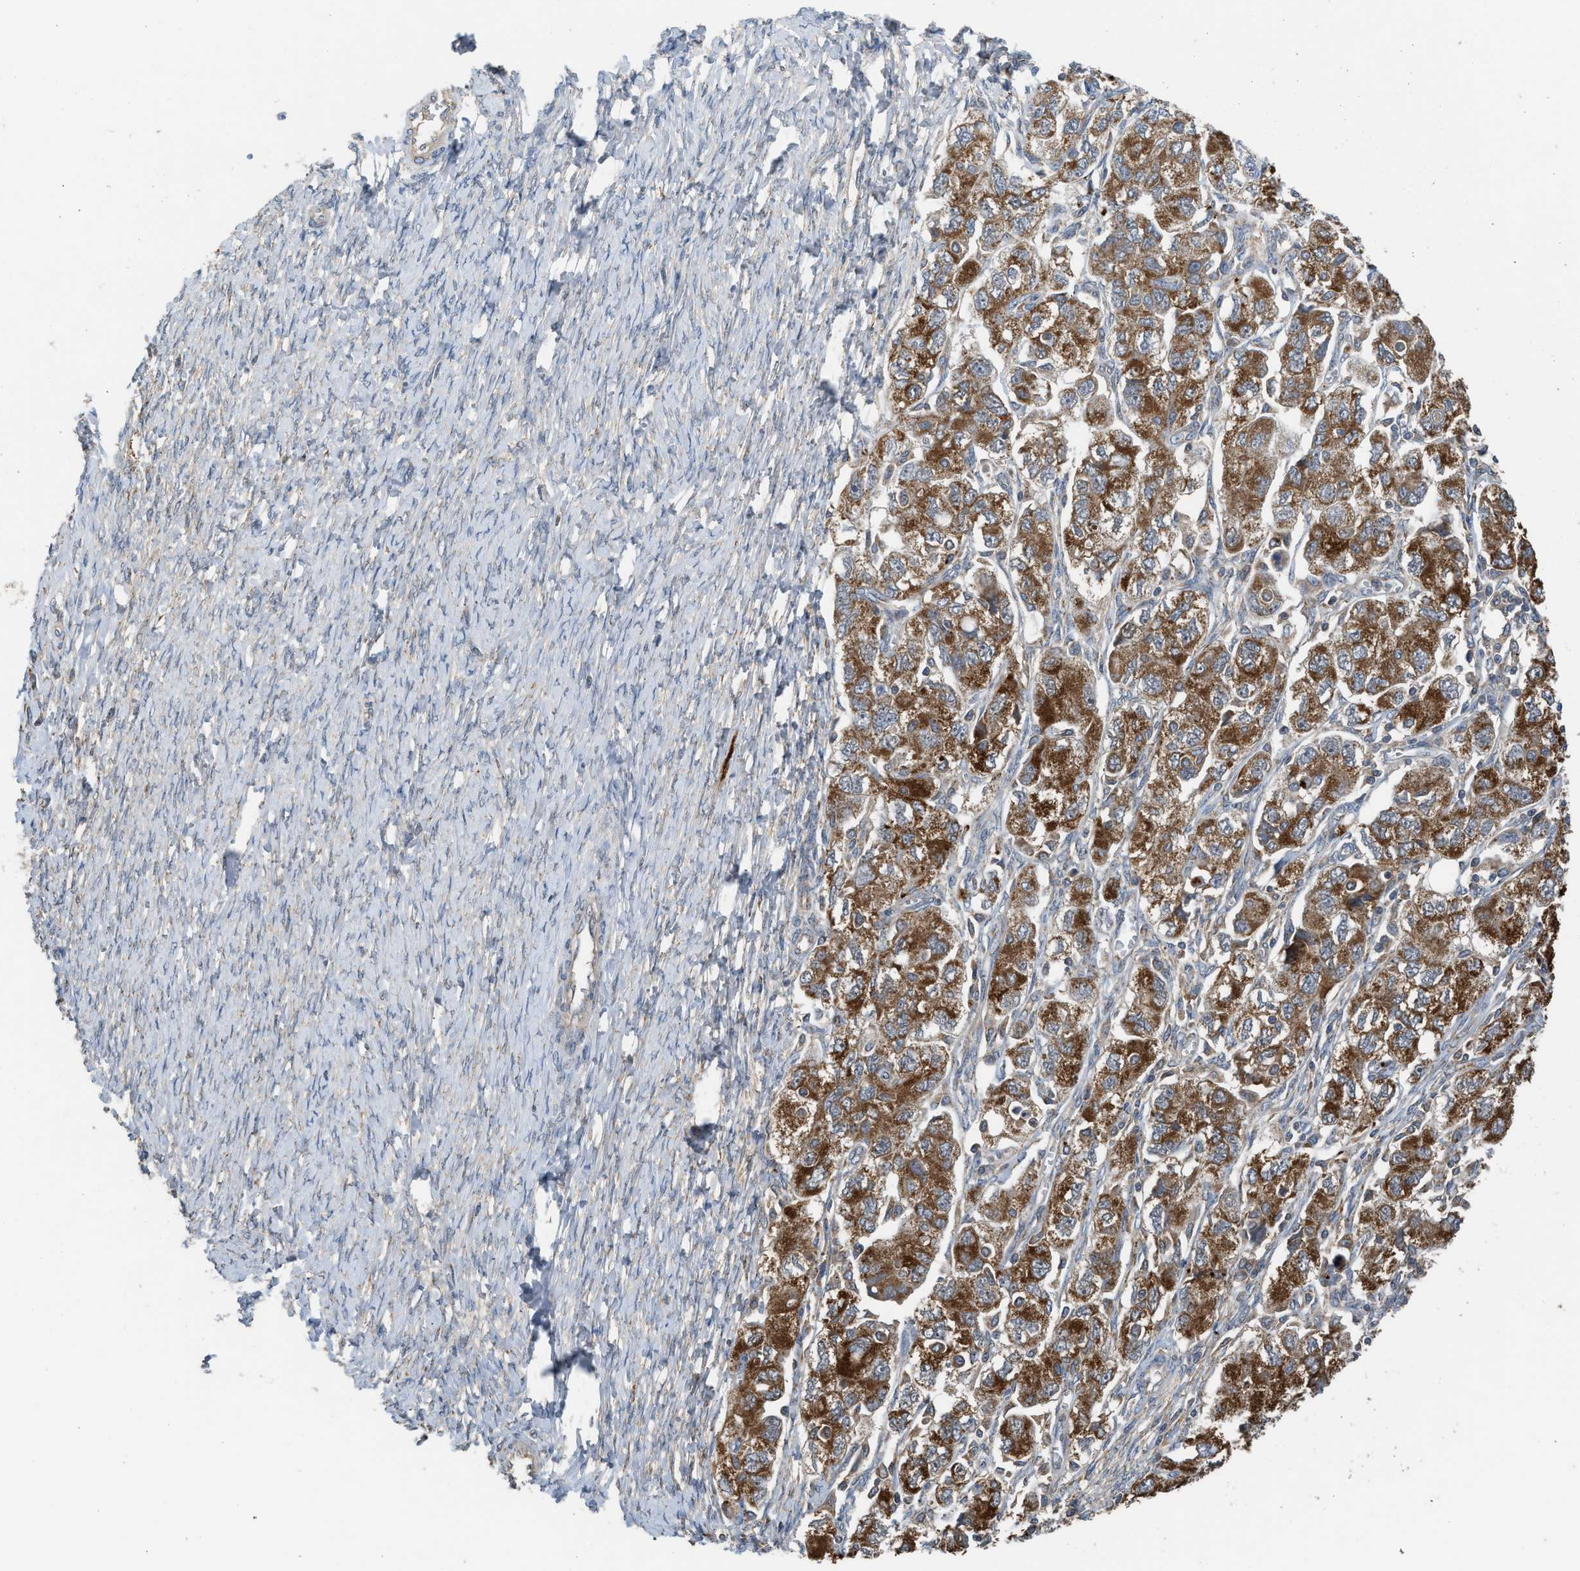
{"staining": {"intensity": "strong", "quantity": ">75%", "location": "cytoplasmic/membranous"}, "tissue": "ovarian cancer", "cell_type": "Tumor cells", "image_type": "cancer", "snomed": [{"axis": "morphology", "description": "Carcinoma, NOS"}, {"axis": "morphology", "description": "Cystadenocarcinoma, serous, NOS"}, {"axis": "topography", "description": "Ovary"}], "caption": "Immunohistochemical staining of ovarian carcinoma reveals strong cytoplasmic/membranous protein positivity in about >75% of tumor cells.", "gene": "STARD3", "patient": {"sex": "female", "age": 69}}